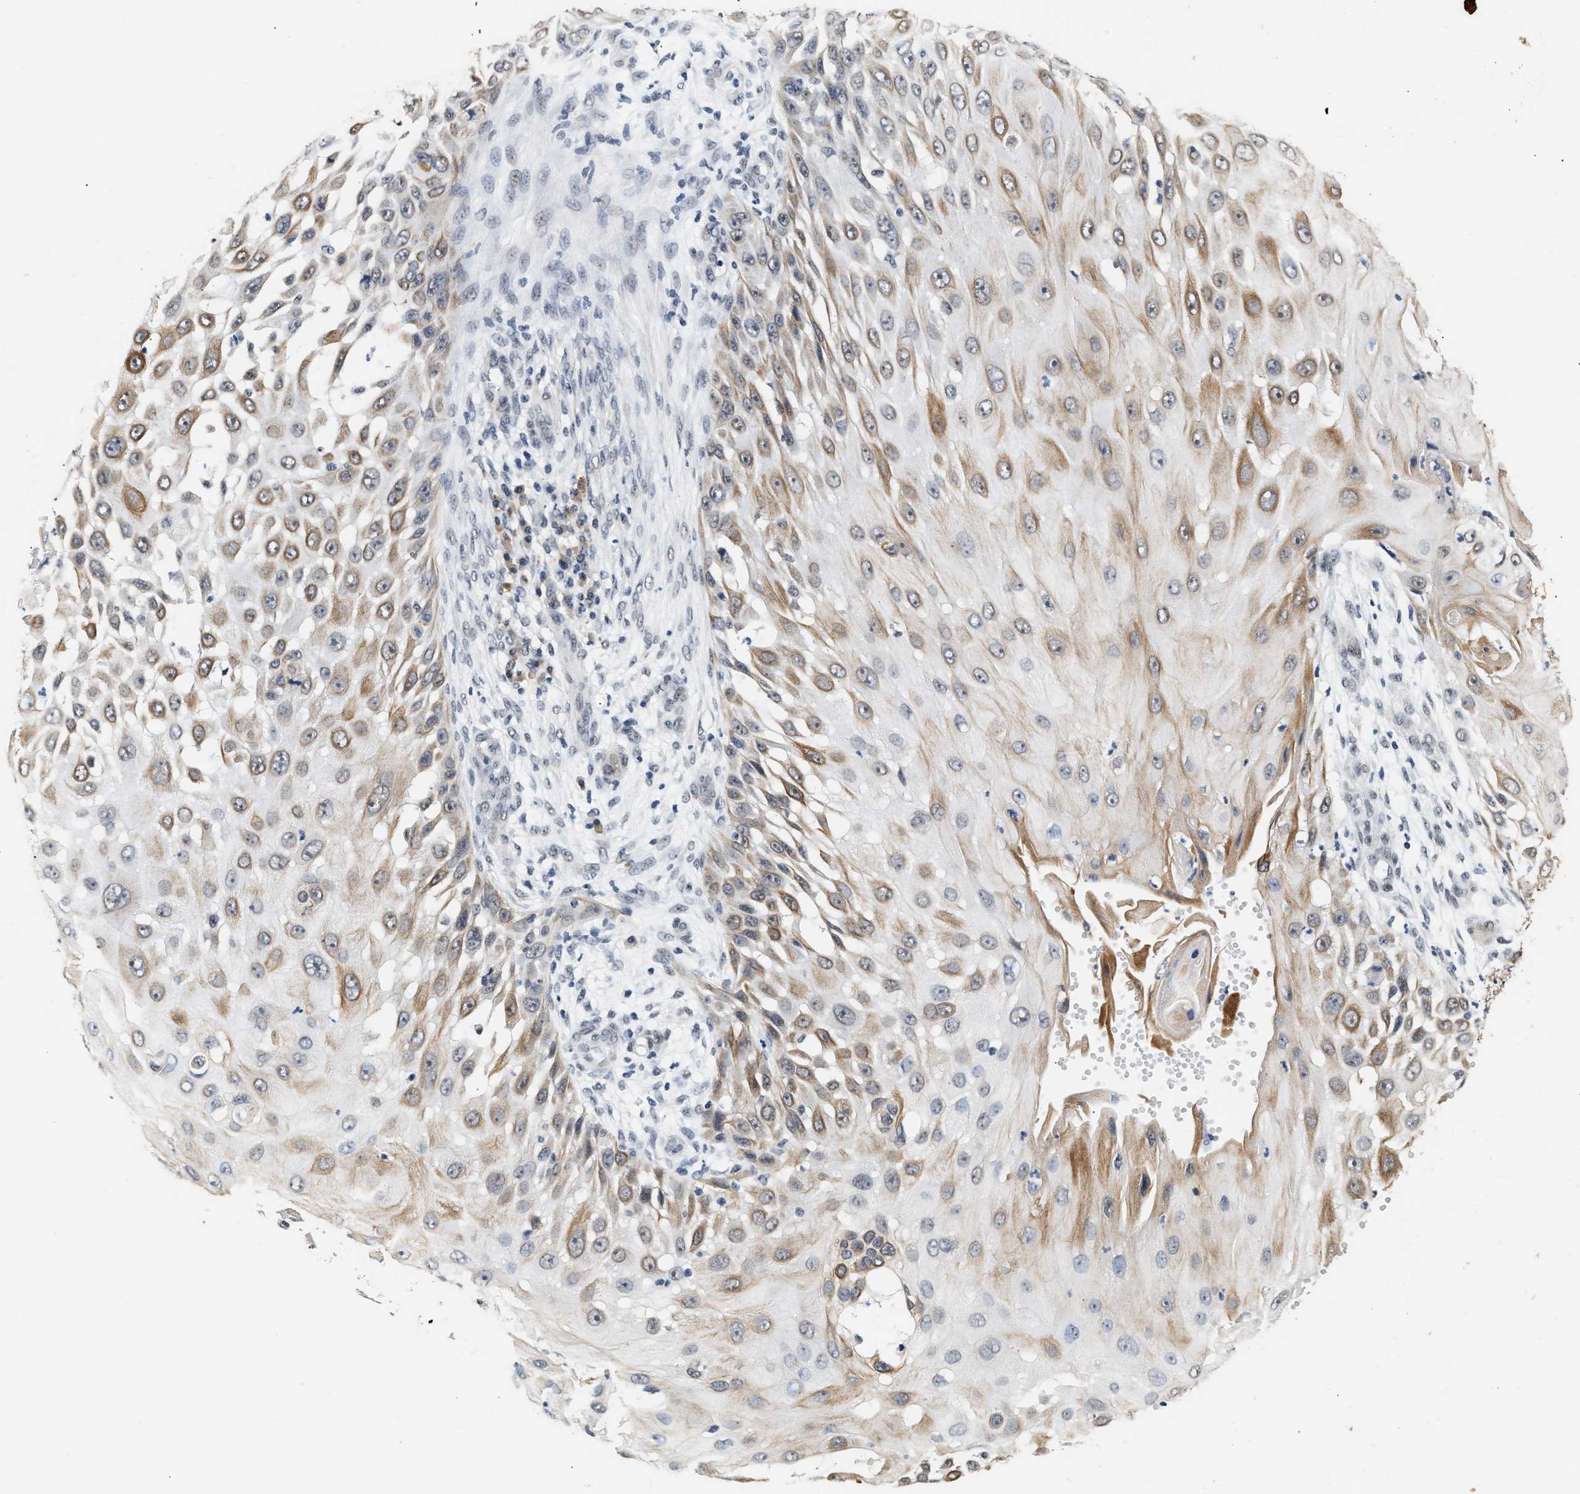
{"staining": {"intensity": "moderate", "quantity": "<25%", "location": "cytoplasmic/membranous"}, "tissue": "skin cancer", "cell_type": "Tumor cells", "image_type": "cancer", "snomed": [{"axis": "morphology", "description": "Squamous cell carcinoma, NOS"}, {"axis": "topography", "description": "Skin"}], "caption": "DAB (3,3'-diaminobenzidine) immunohistochemical staining of human squamous cell carcinoma (skin) exhibits moderate cytoplasmic/membranous protein positivity in about <25% of tumor cells.", "gene": "THOC1", "patient": {"sex": "female", "age": 44}}